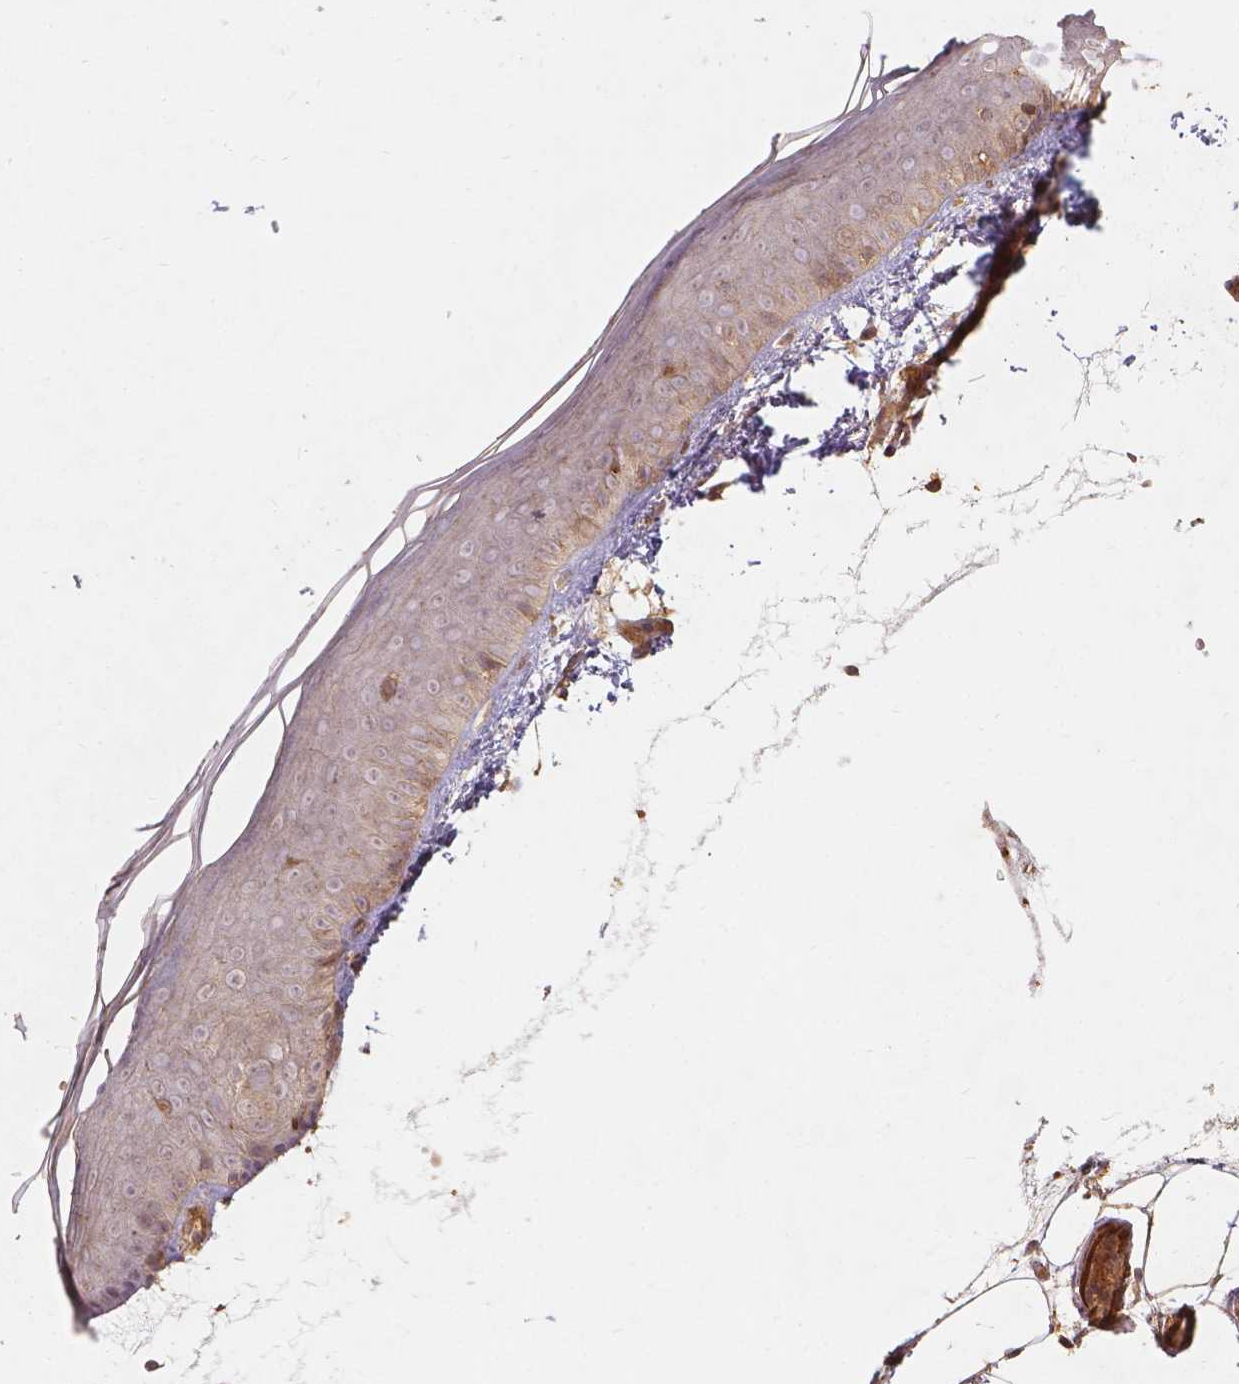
{"staining": {"intensity": "moderate", "quantity": ">75%", "location": "cytoplasmic/membranous"}, "tissue": "skin", "cell_type": "Fibroblasts", "image_type": "normal", "snomed": [{"axis": "morphology", "description": "Normal tissue, NOS"}, {"axis": "topography", "description": "Skin"}], "caption": "This image shows immunohistochemistry staining of normal skin, with medium moderate cytoplasmic/membranous staining in about >75% of fibroblasts.", "gene": "XPR1", "patient": {"sex": "female", "age": 62}}